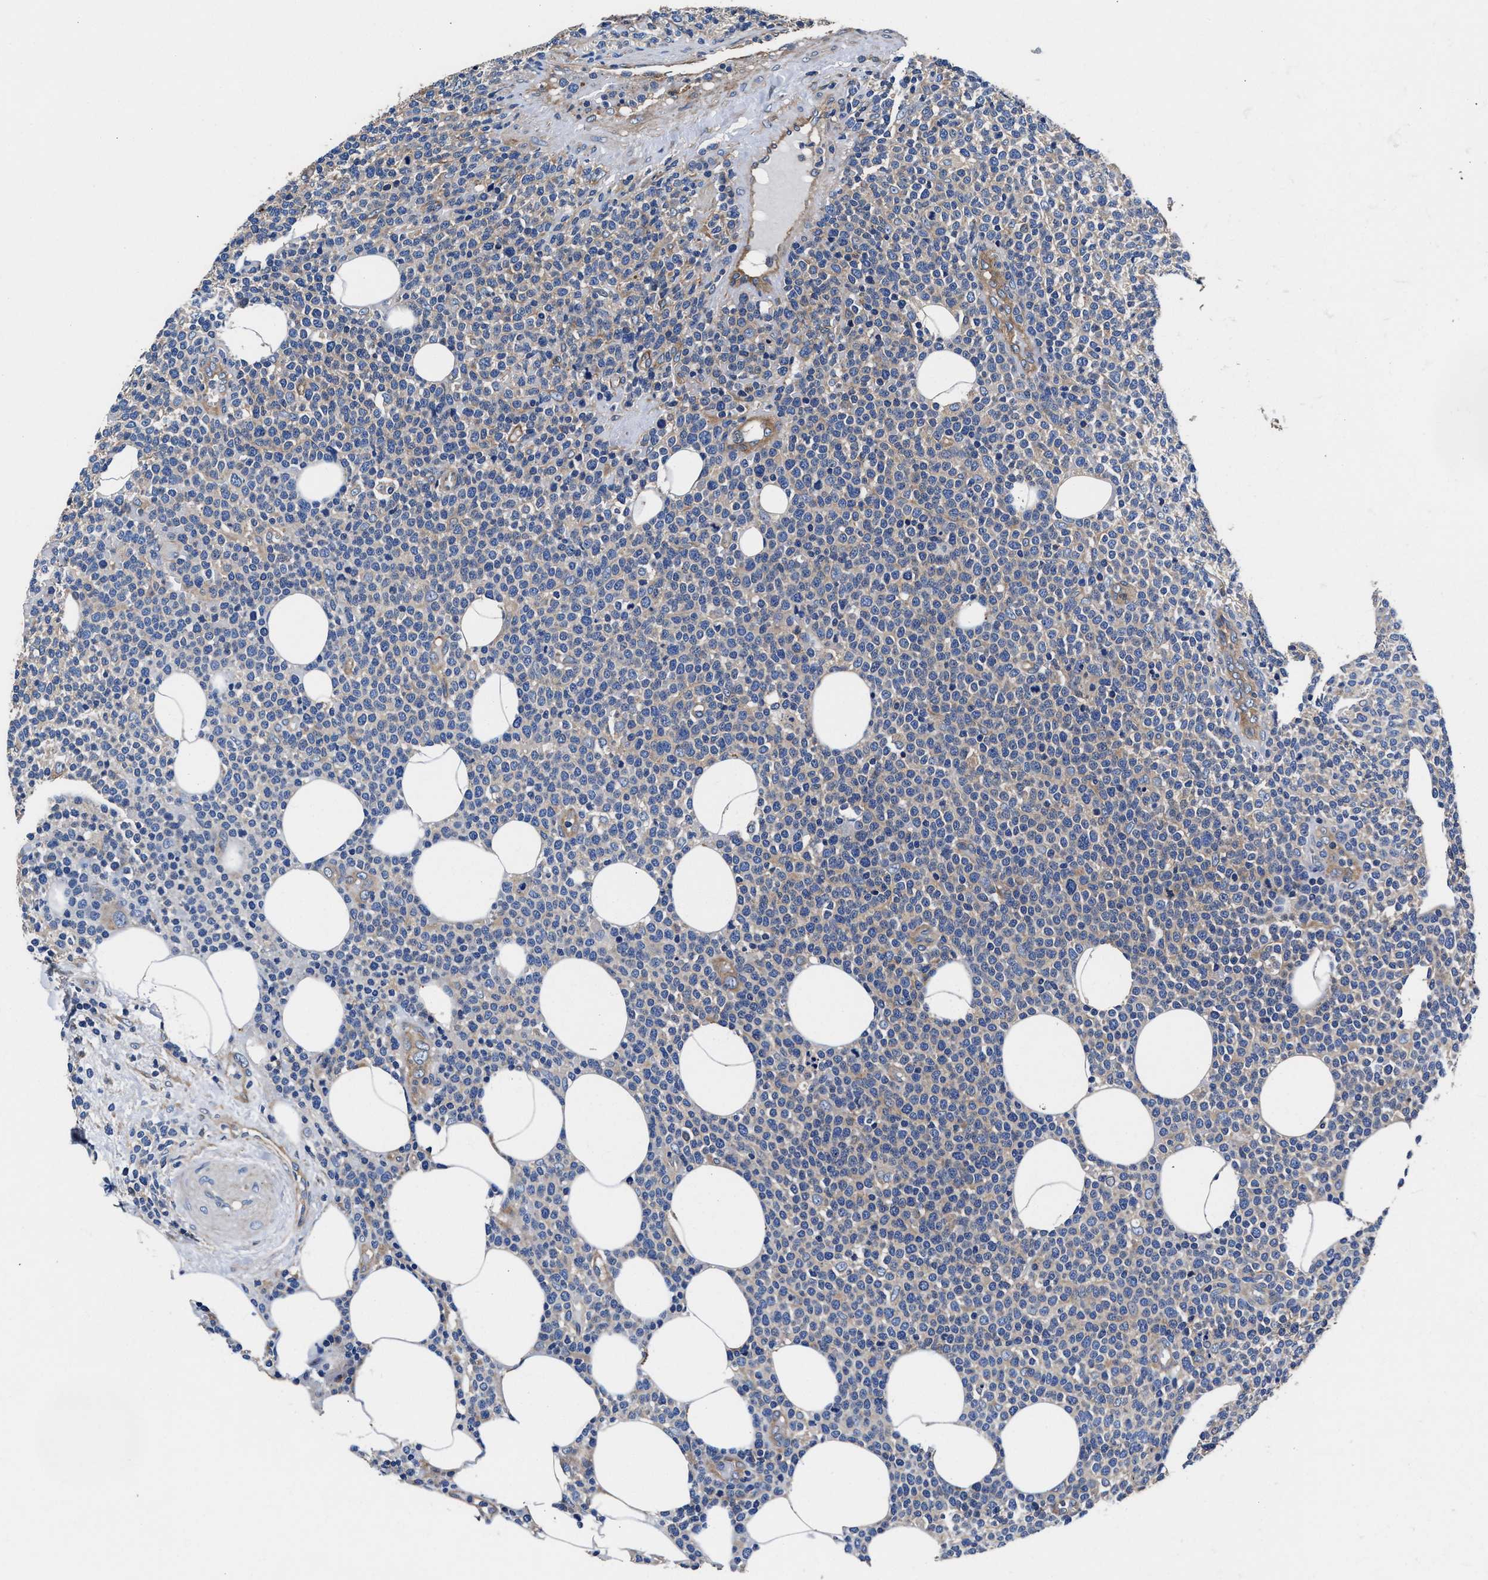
{"staining": {"intensity": "negative", "quantity": "none", "location": "none"}, "tissue": "lymphoma", "cell_type": "Tumor cells", "image_type": "cancer", "snomed": [{"axis": "morphology", "description": "Malignant lymphoma, non-Hodgkin's type, High grade"}, {"axis": "topography", "description": "Lymph node"}], "caption": "Immunohistochemical staining of human lymphoma shows no significant positivity in tumor cells.", "gene": "SH3GL1", "patient": {"sex": "male", "age": 61}}